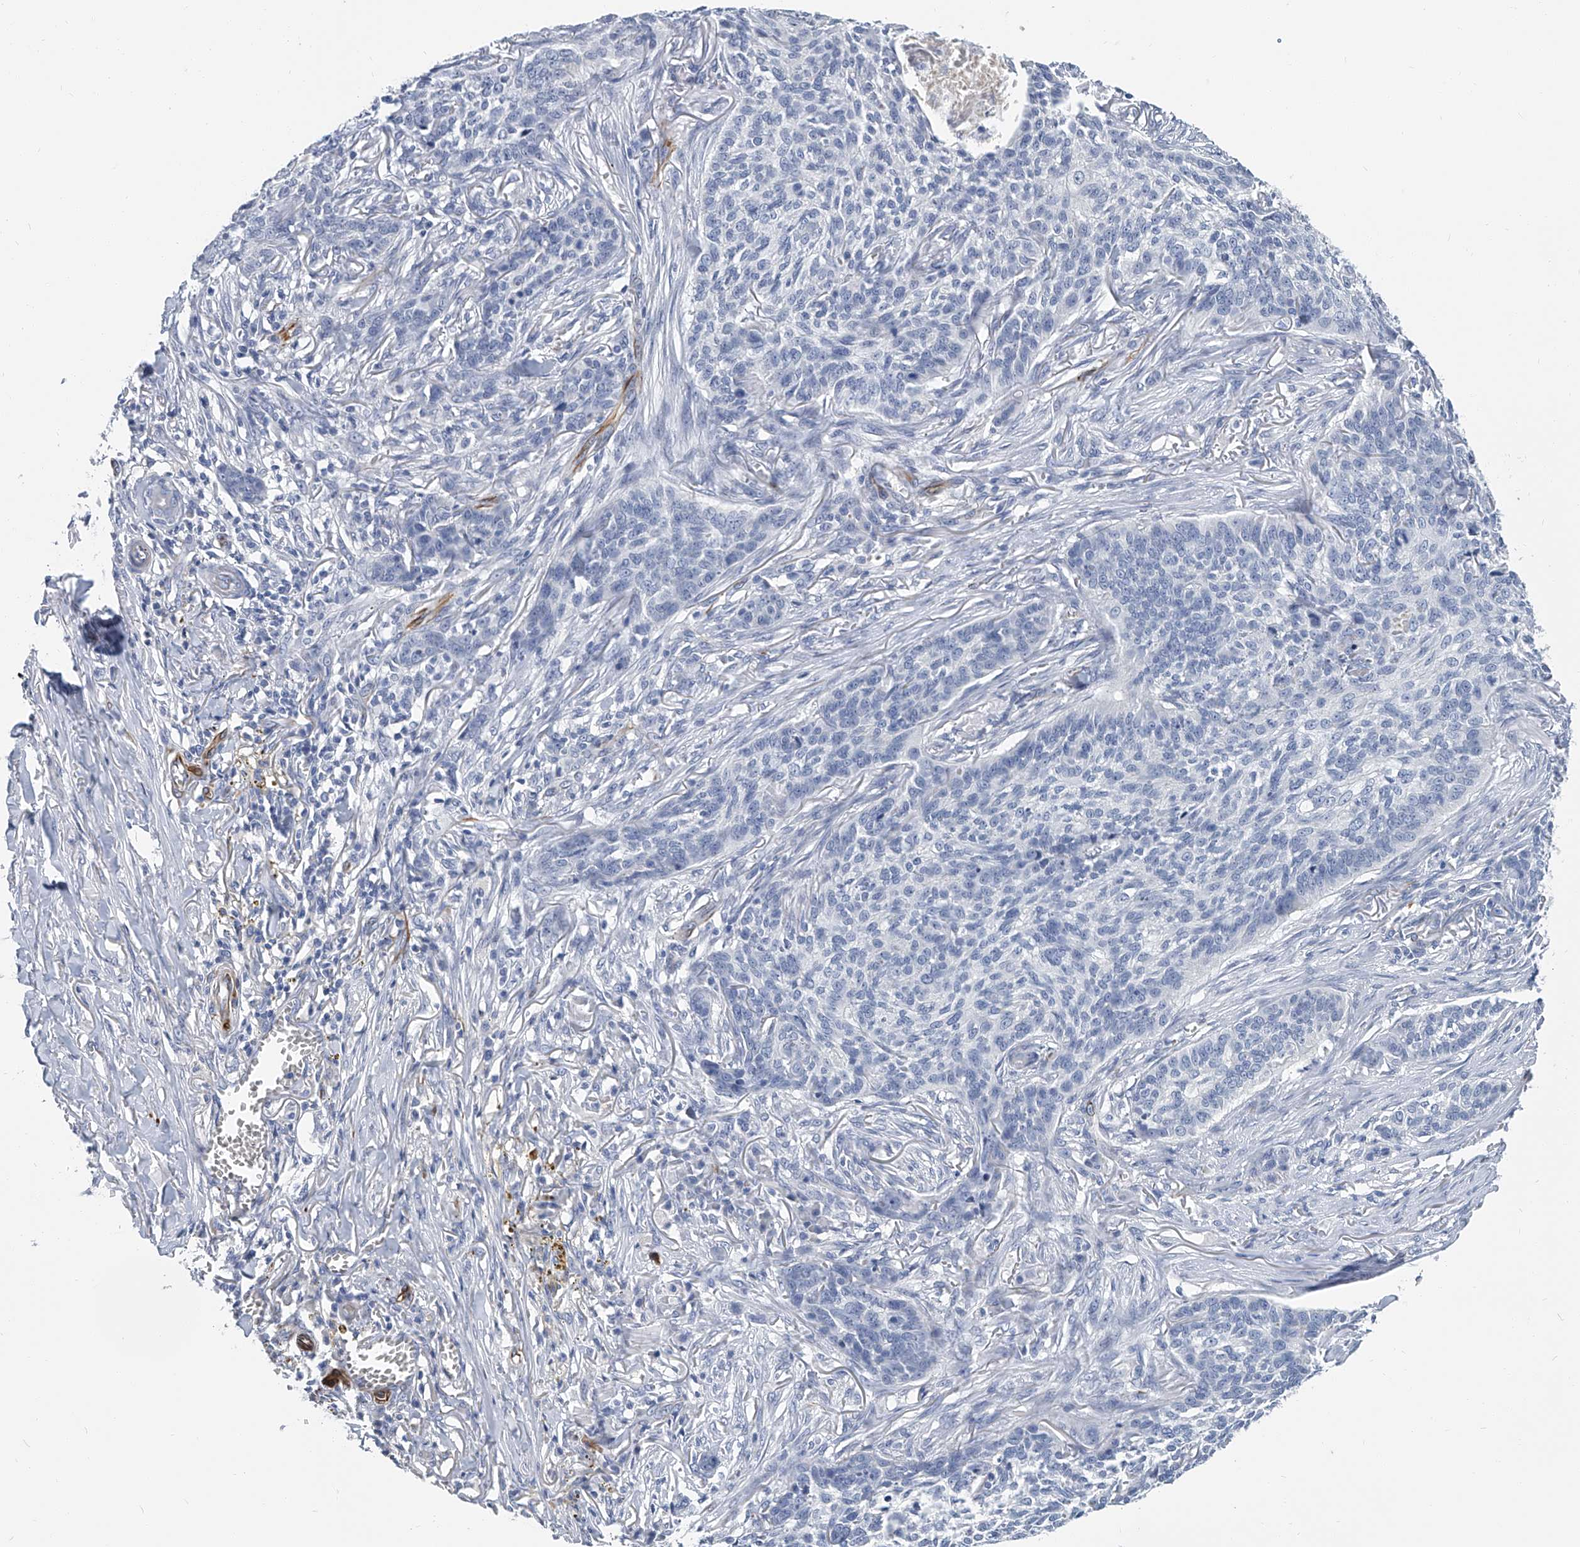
{"staining": {"intensity": "negative", "quantity": "none", "location": "none"}, "tissue": "skin cancer", "cell_type": "Tumor cells", "image_type": "cancer", "snomed": [{"axis": "morphology", "description": "Basal cell carcinoma"}, {"axis": "topography", "description": "Skin"}], "caption": "Tumor cells show no significant expression in skin basal cell carcinoma. (DAB immunohistochemistry visualized using brightfield microscopy, high magnification).", "gene": "KIRREL1", "patient": {"sex": "male", "age": 85}}